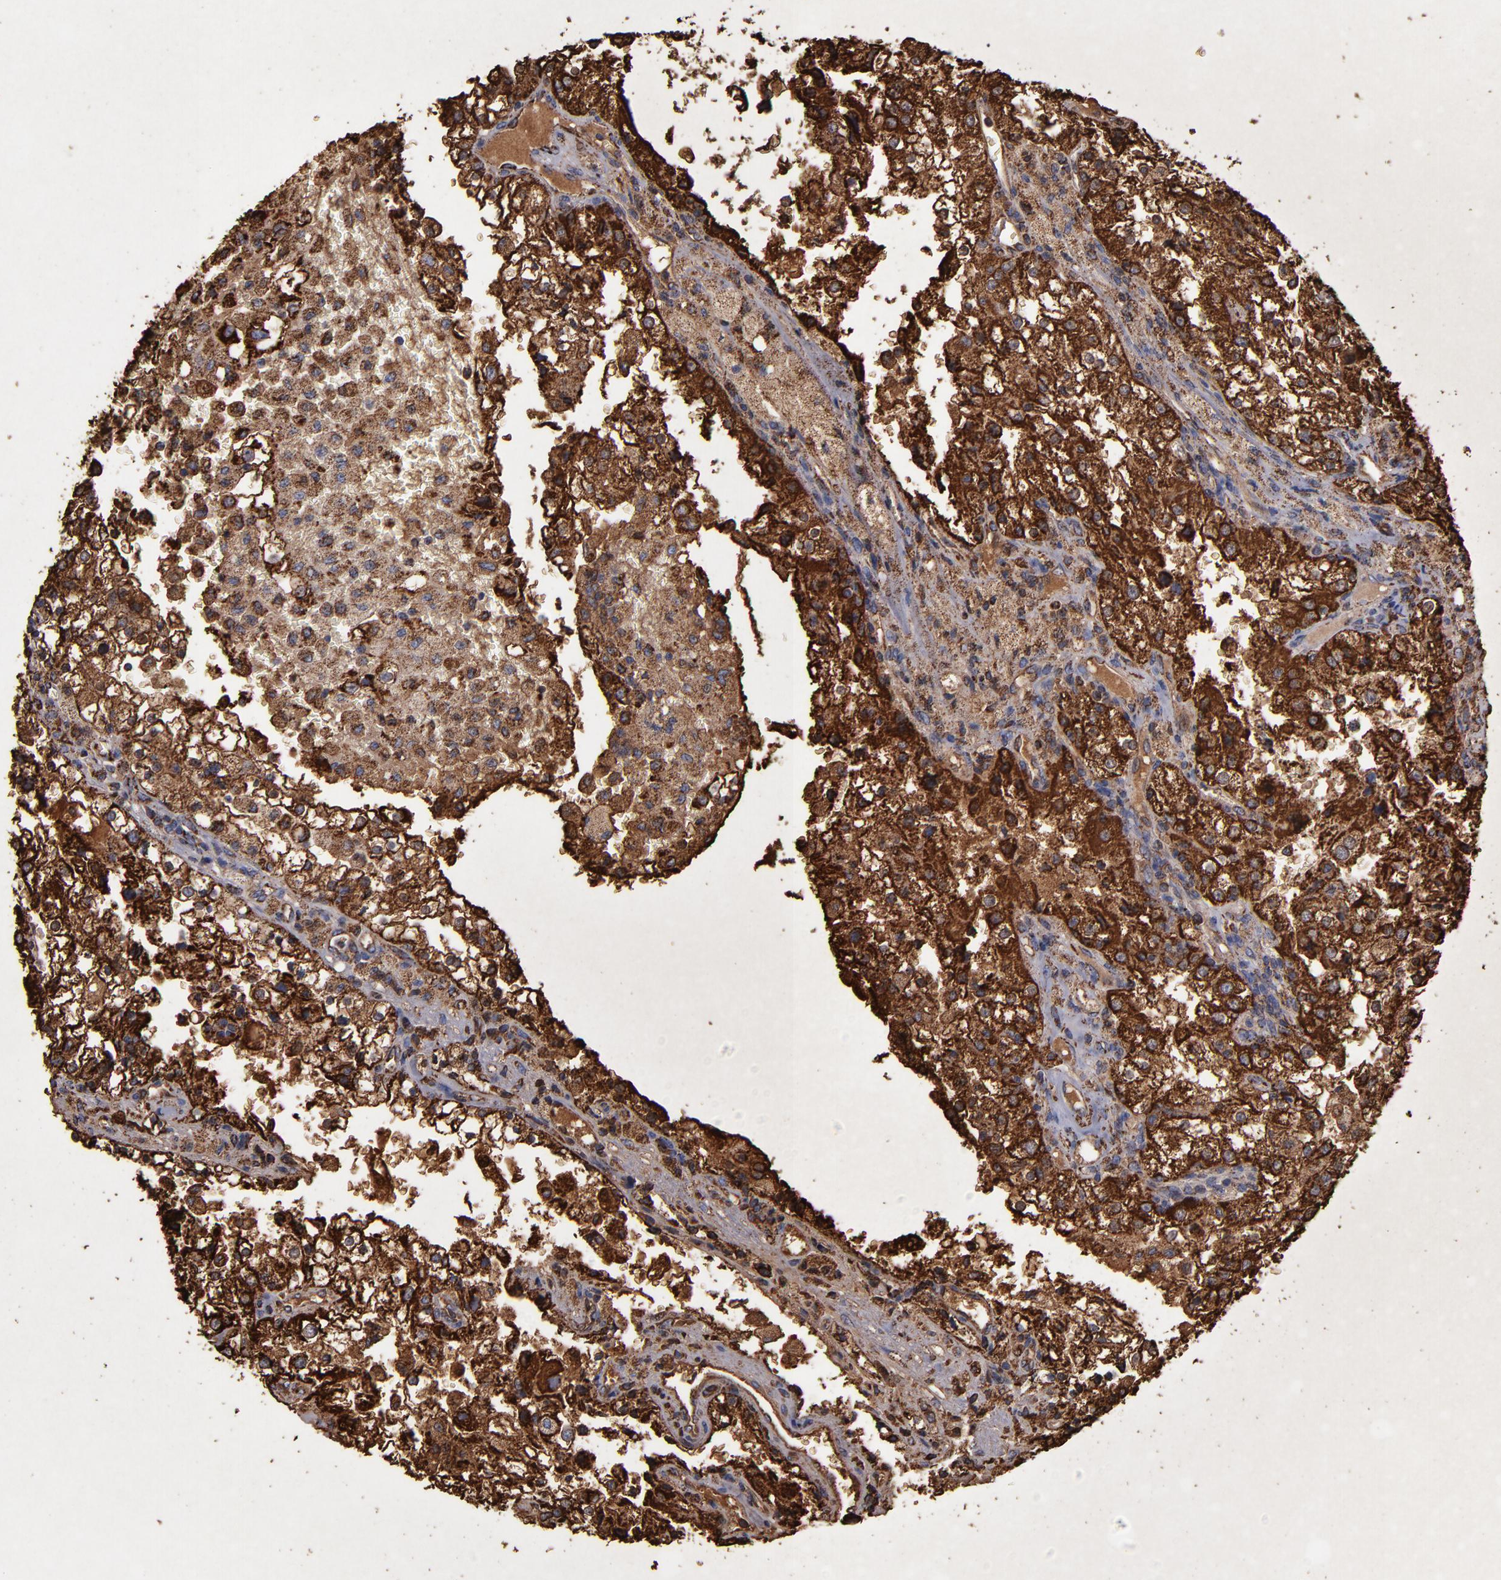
{"staining": {"intensity": "strong", "quantity": ">75%", "location": "cytoplasmic/membranous"}, "tissue": "renal cancer", "cell_type": "Tumor cells", "image_type": "cancer", "snomed": [{"axis": "morphology", "description": "Adenocarcinoma, NOS"}, {"axis": "topography", "description": "Kidney"}], "caption": "Immunohistochemistry photomicrograph of human renal cancer (adenocarcinoma) stained for a protein (brown), which demonstrates high levels of strong cytoplasmic/membranous expression in approximately >75% of tumor cells.", "gene": "SOD2", "patient": {"sex": "female", "age": 74}}